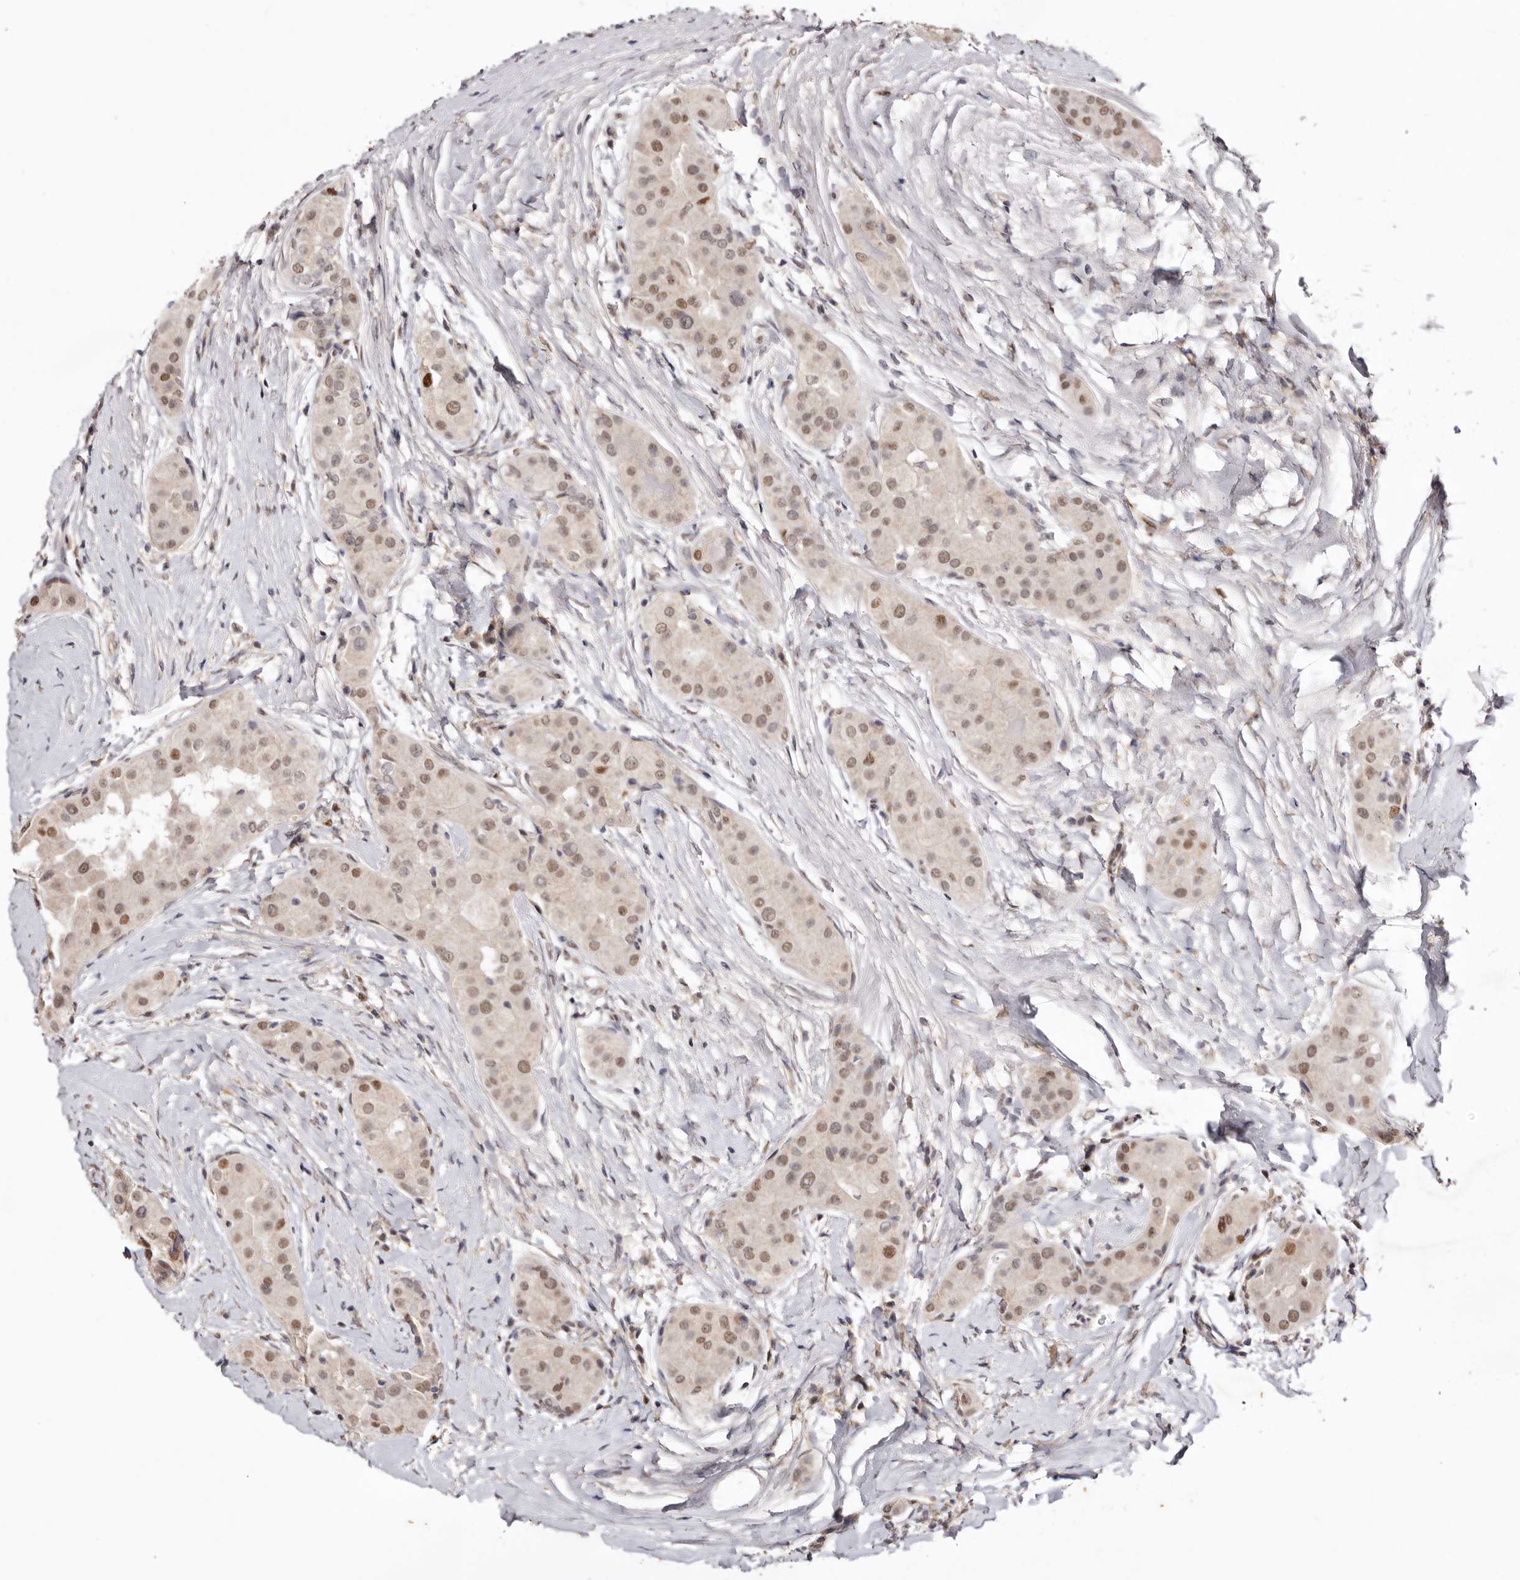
{"staining": {"intensity": "moderate", "quantity": ">75%", "location": "nuclear"}, "tissue": "thyroid cancer", "cell_type": "Tumor cells", "image_type": "cancer", "snomed": [{"axis": "morphology", "description": "Papillary adenocarcinoma, NOS"}, {"axis": "topography", "description": "Thyroid gland"}], "caption": "A medium amount of moderate nuclear staining is appreciated in about >75% of tumor cells in thyroid papillary adenocarcinoma tissue.", "gene": "NOTCH1", "patient": {"sex": "male", "age": 33}}